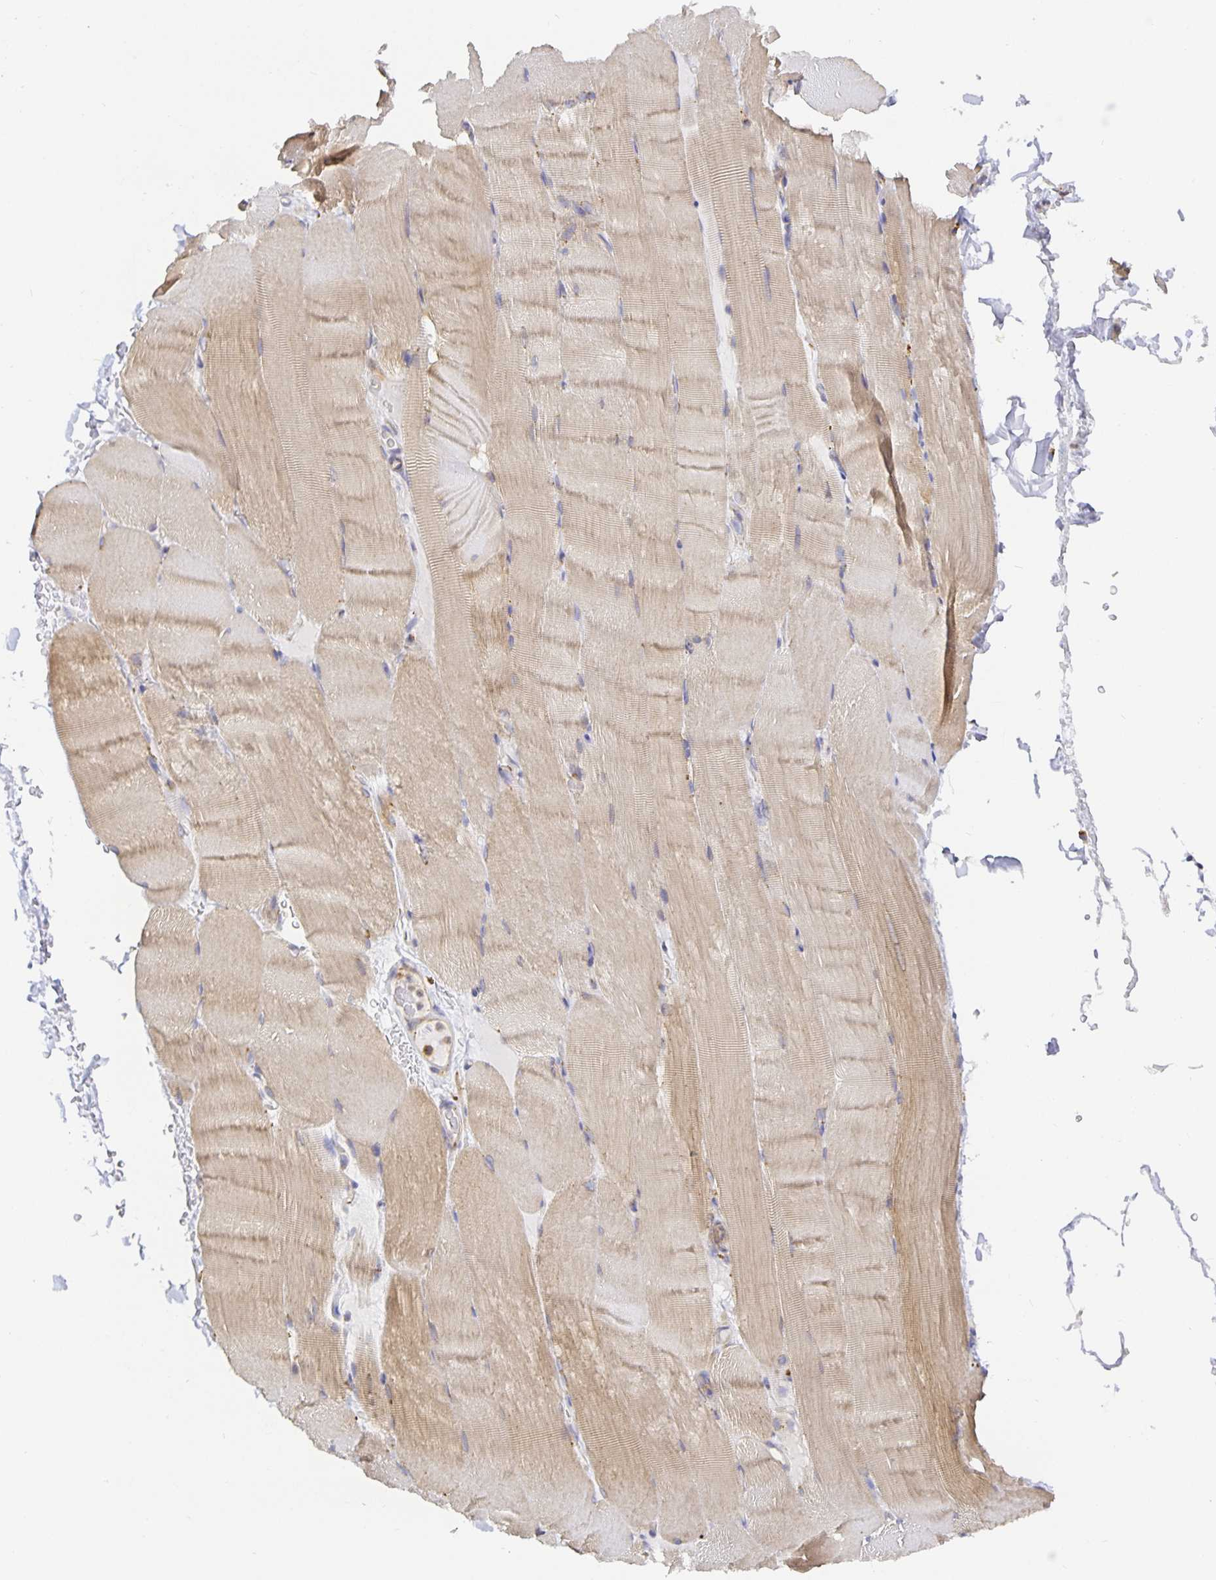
{"staining": {"intensity": "weak", "quantity": "25%-75%", "location": "cytoplasmic/membranous"}, "tissue": "skeletal muscle", "cell_type": "Myocytes", "image_type": "normal", "snomed": [{"axis": "morphology", "description": "Normal tissue, NOS"}, {"axis": "topography", "description": "Skeletal muscle"}], "caption": "Immunohistochemical staining of benign skeletal muscle demonstrates 25%-75% levels of weak cytoplasmic/membranous protein expression in about 25%-75% of myocytes.", "gene": "USO1", "patient": {"sex": "female", "age": 37}}